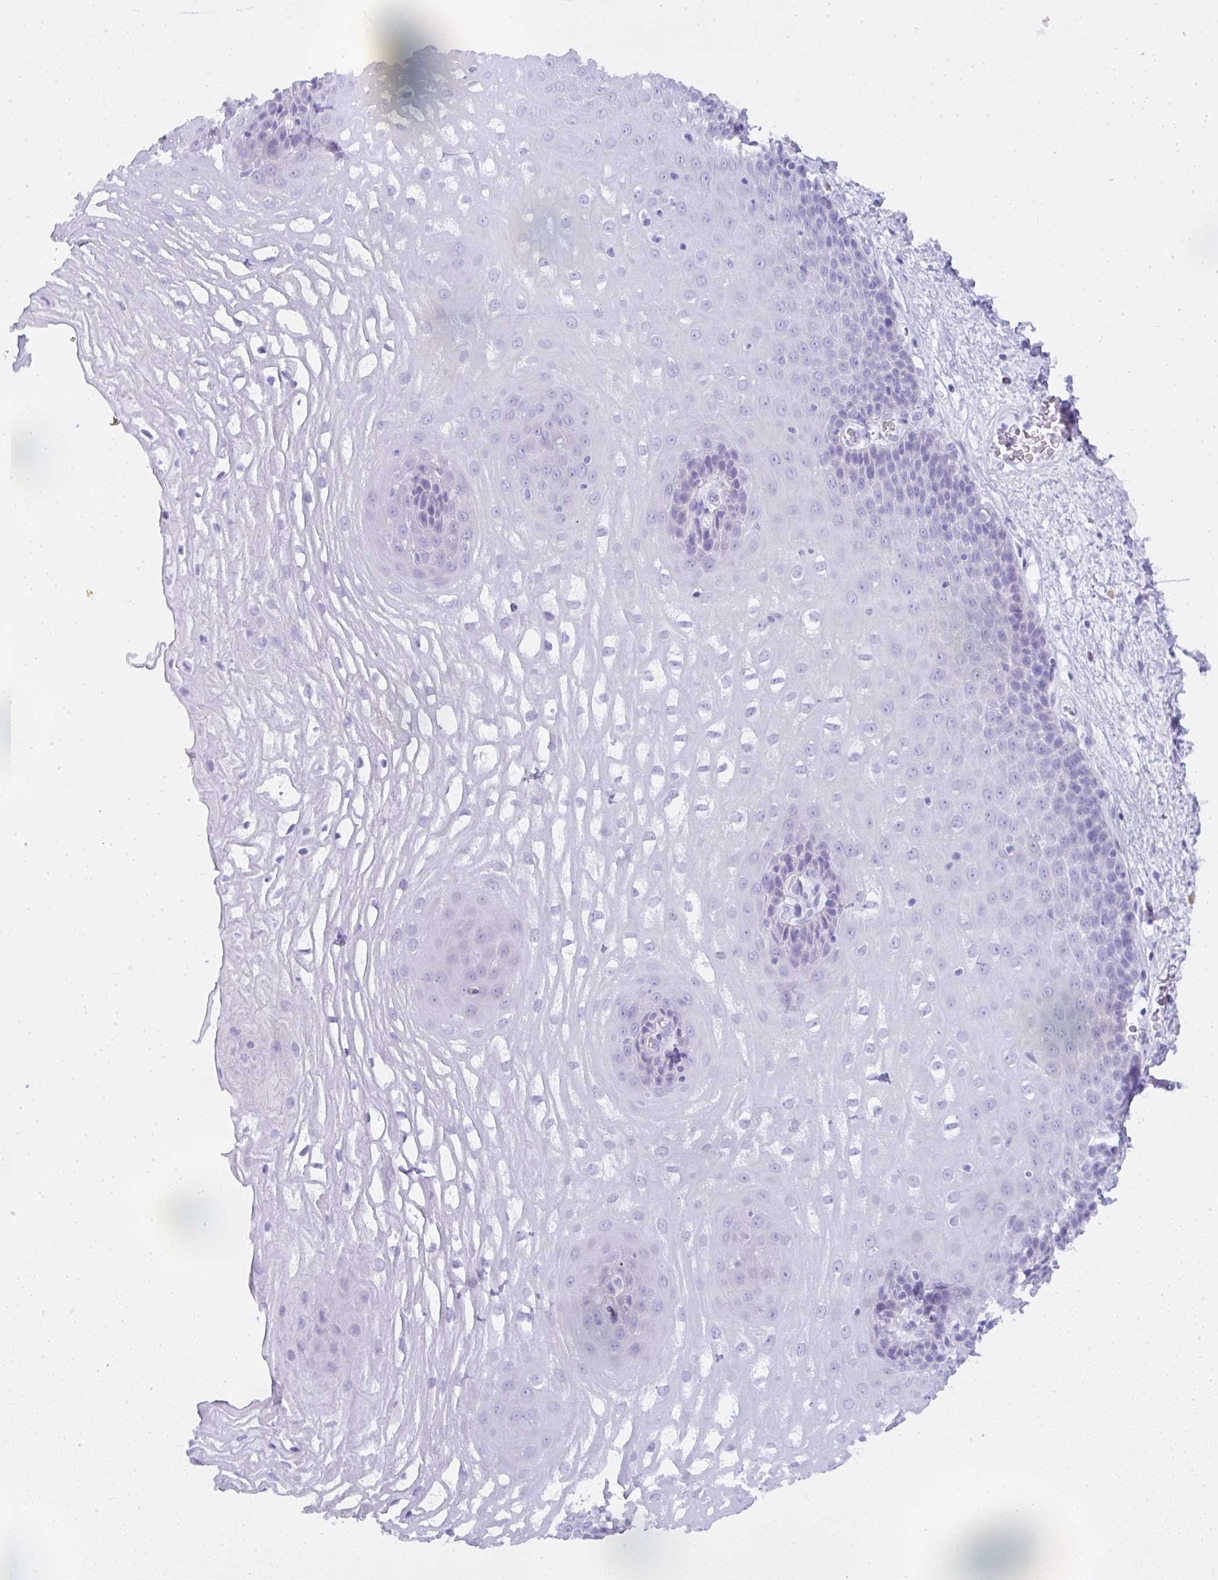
{"staining": {"intensity": "negative", "quantity": "none", "location": "none"}, "tissue": "esophagus", "cell_type": "Squamous epithelial cells", "image_type": "normal", "snomed": [{"axis": "morphology", "description": "Normal tissue, NOS"}, {"axis": "topography", "description": "Esophagus"}], "caption": "Immunohistochemistry photomicrograph of unremarkable esophagus: esophagus stained with DAB demonstrates no significant protein expression in squamous epithelial cells.", "gene": "SEL1L2", "patient": {"sex": "male", "age": 62}}